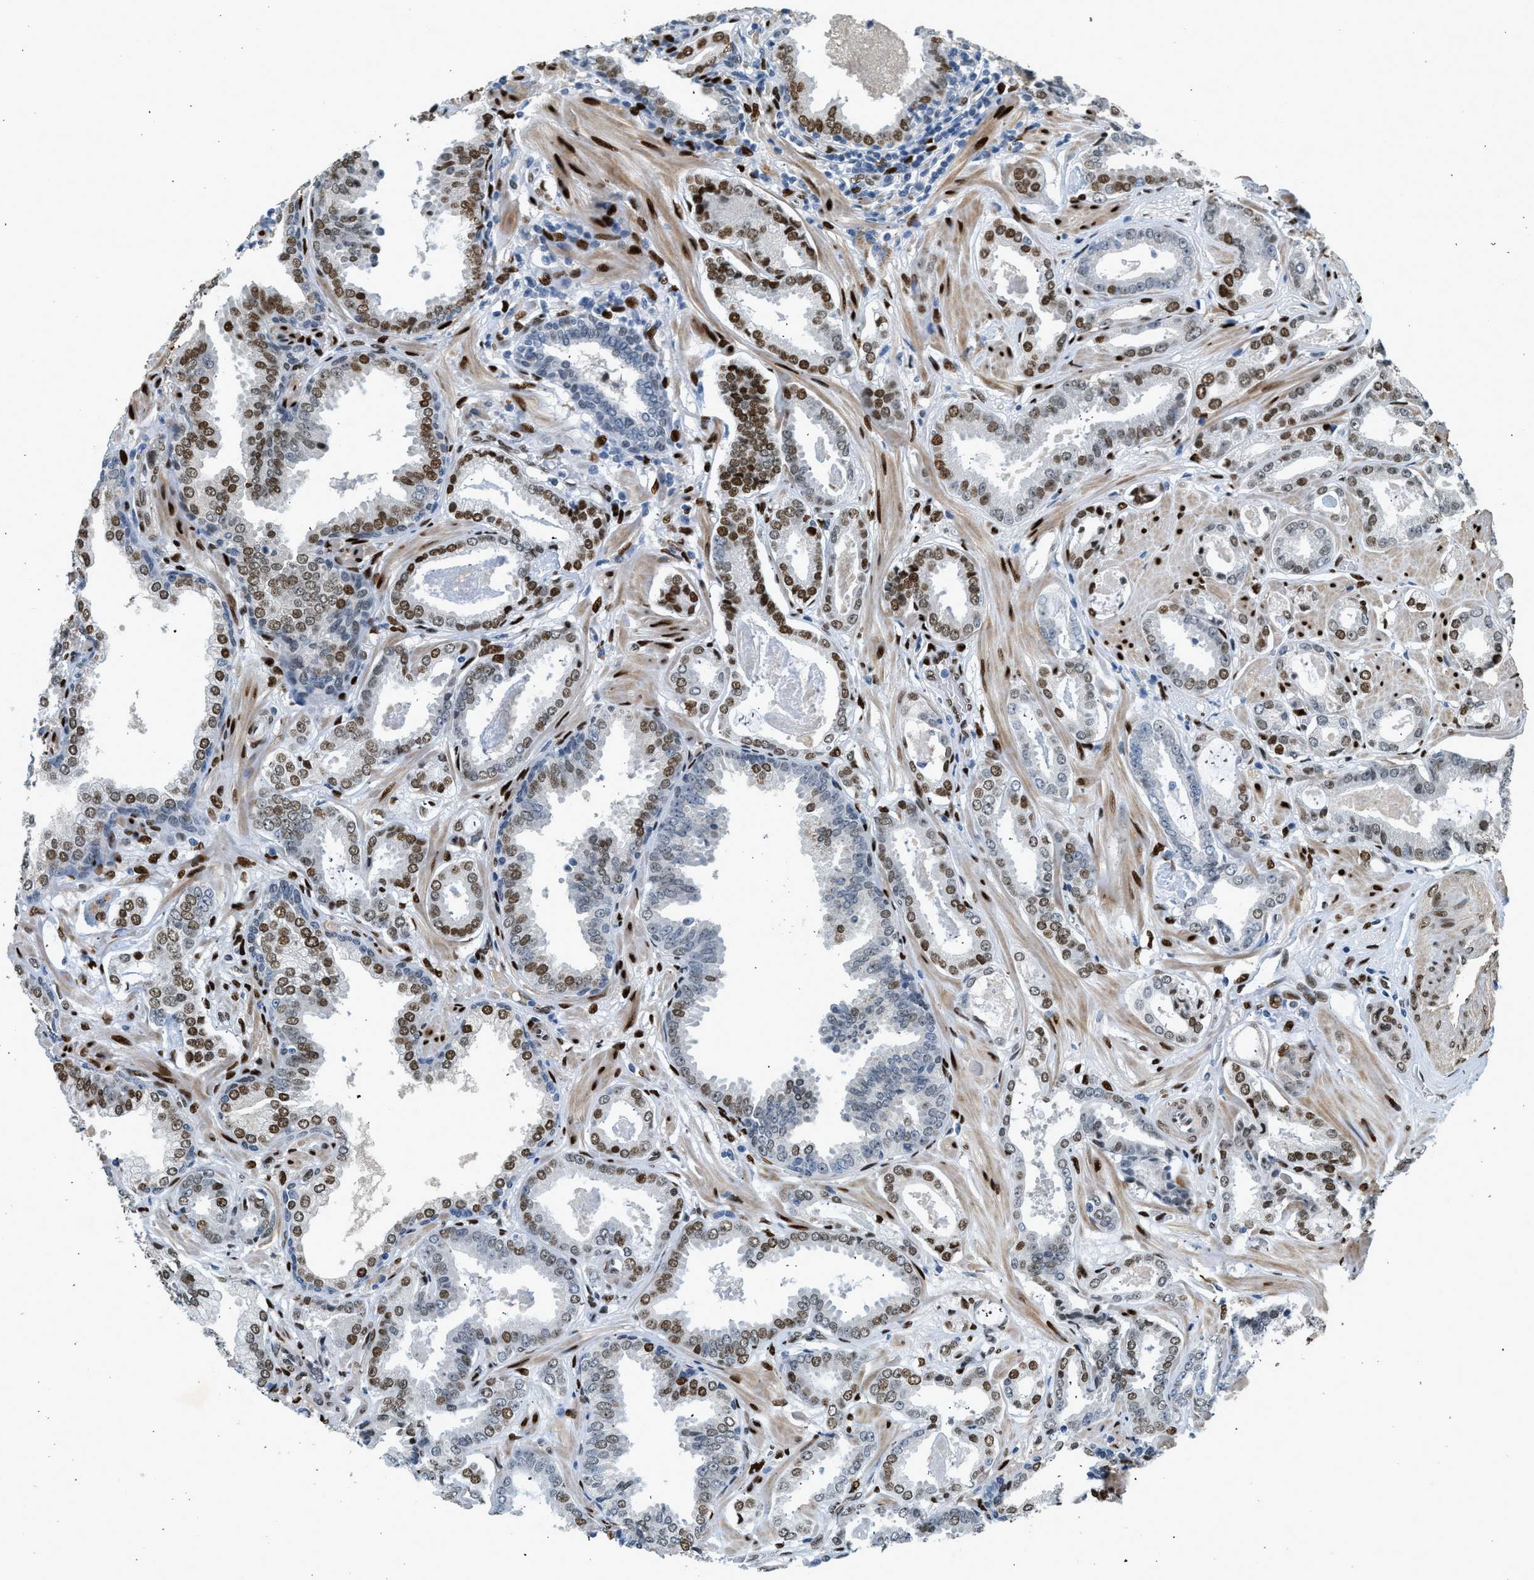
{"staining": {"intensity": "moderate", "quantity": ">75%", "location": "nuclear"}, "tissue": "prostate cancer", "cell_type": "Tumor cells", "image_type": "cancer", "snomed": [{"axis": "morphology", "description": "Adenocarcinoma, Low grade"}, {"axis": "topography", "description": "Prostate"}], "caption": "Immunohistochemical staining of prostate cancer (low-grade adenocarcinoma) reveals medium levels of moderate nuclear positivity in approximately >75% of tumor cells. (DAB (3,3'-diaminobenzidine) IHC with brightfield microscopy, high magnification).", "gene": "ZBTB20", "patient": {"sex": "male", "age": 53}}